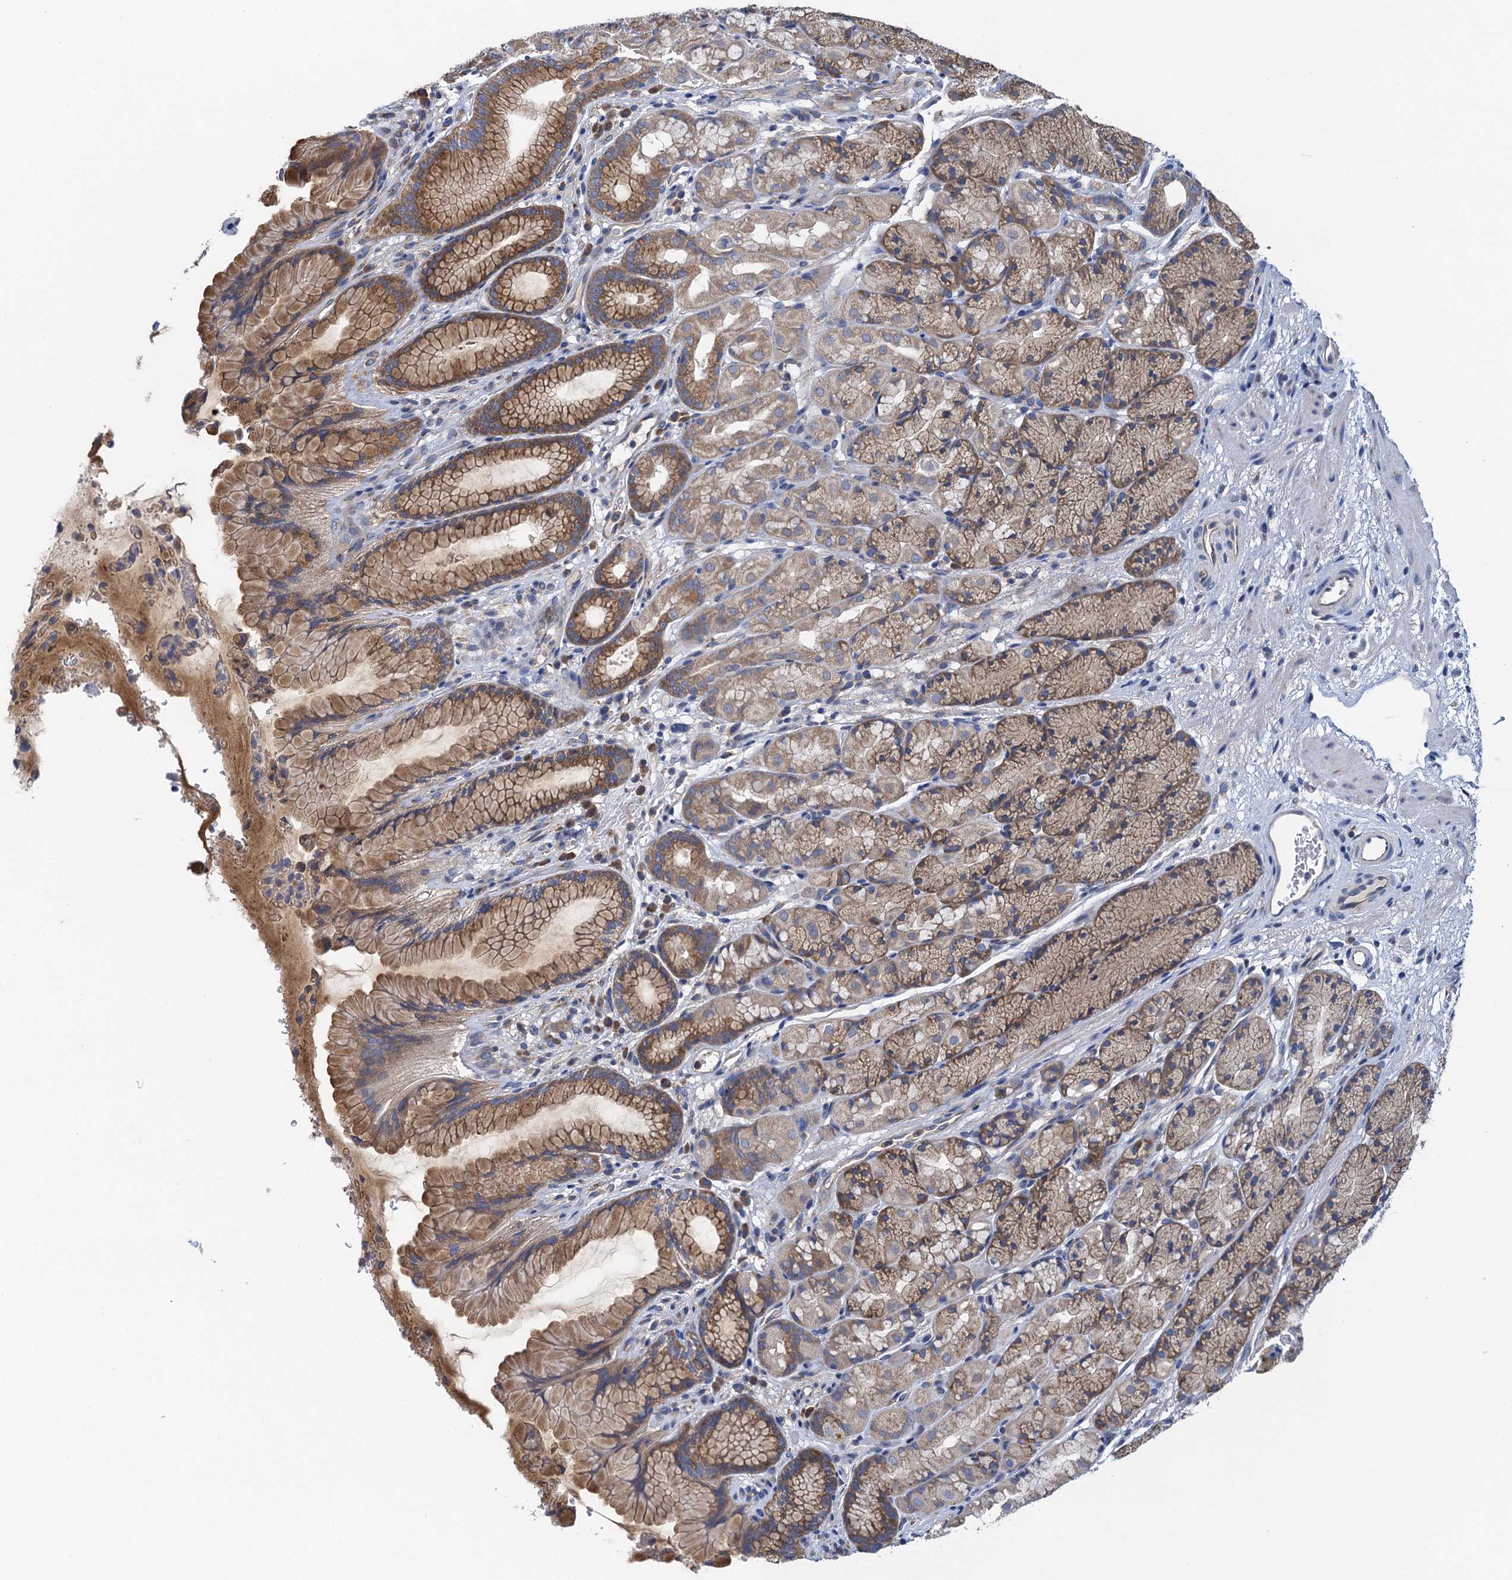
{"staining": {"intensity": "moderate", "quantity": "25%-75%", "location": "cytoplasmic/membranous"}, "tissue": "stomach", "cell_type": "Glandular cells", "image_type": "normal", "snomed": [{"axis": "morphology", "description": "Normal tissue, NOS"}, {"axis": "topography", "description": "Stomach"}], "caption": "Human stomach stained with a brown dye displays moderate cytoplasmic/membranous positive expression in approximately 25%-75% of glandular cells.", "gene": "ADCY9", "patient": {"sex": "male", "age": 63}}